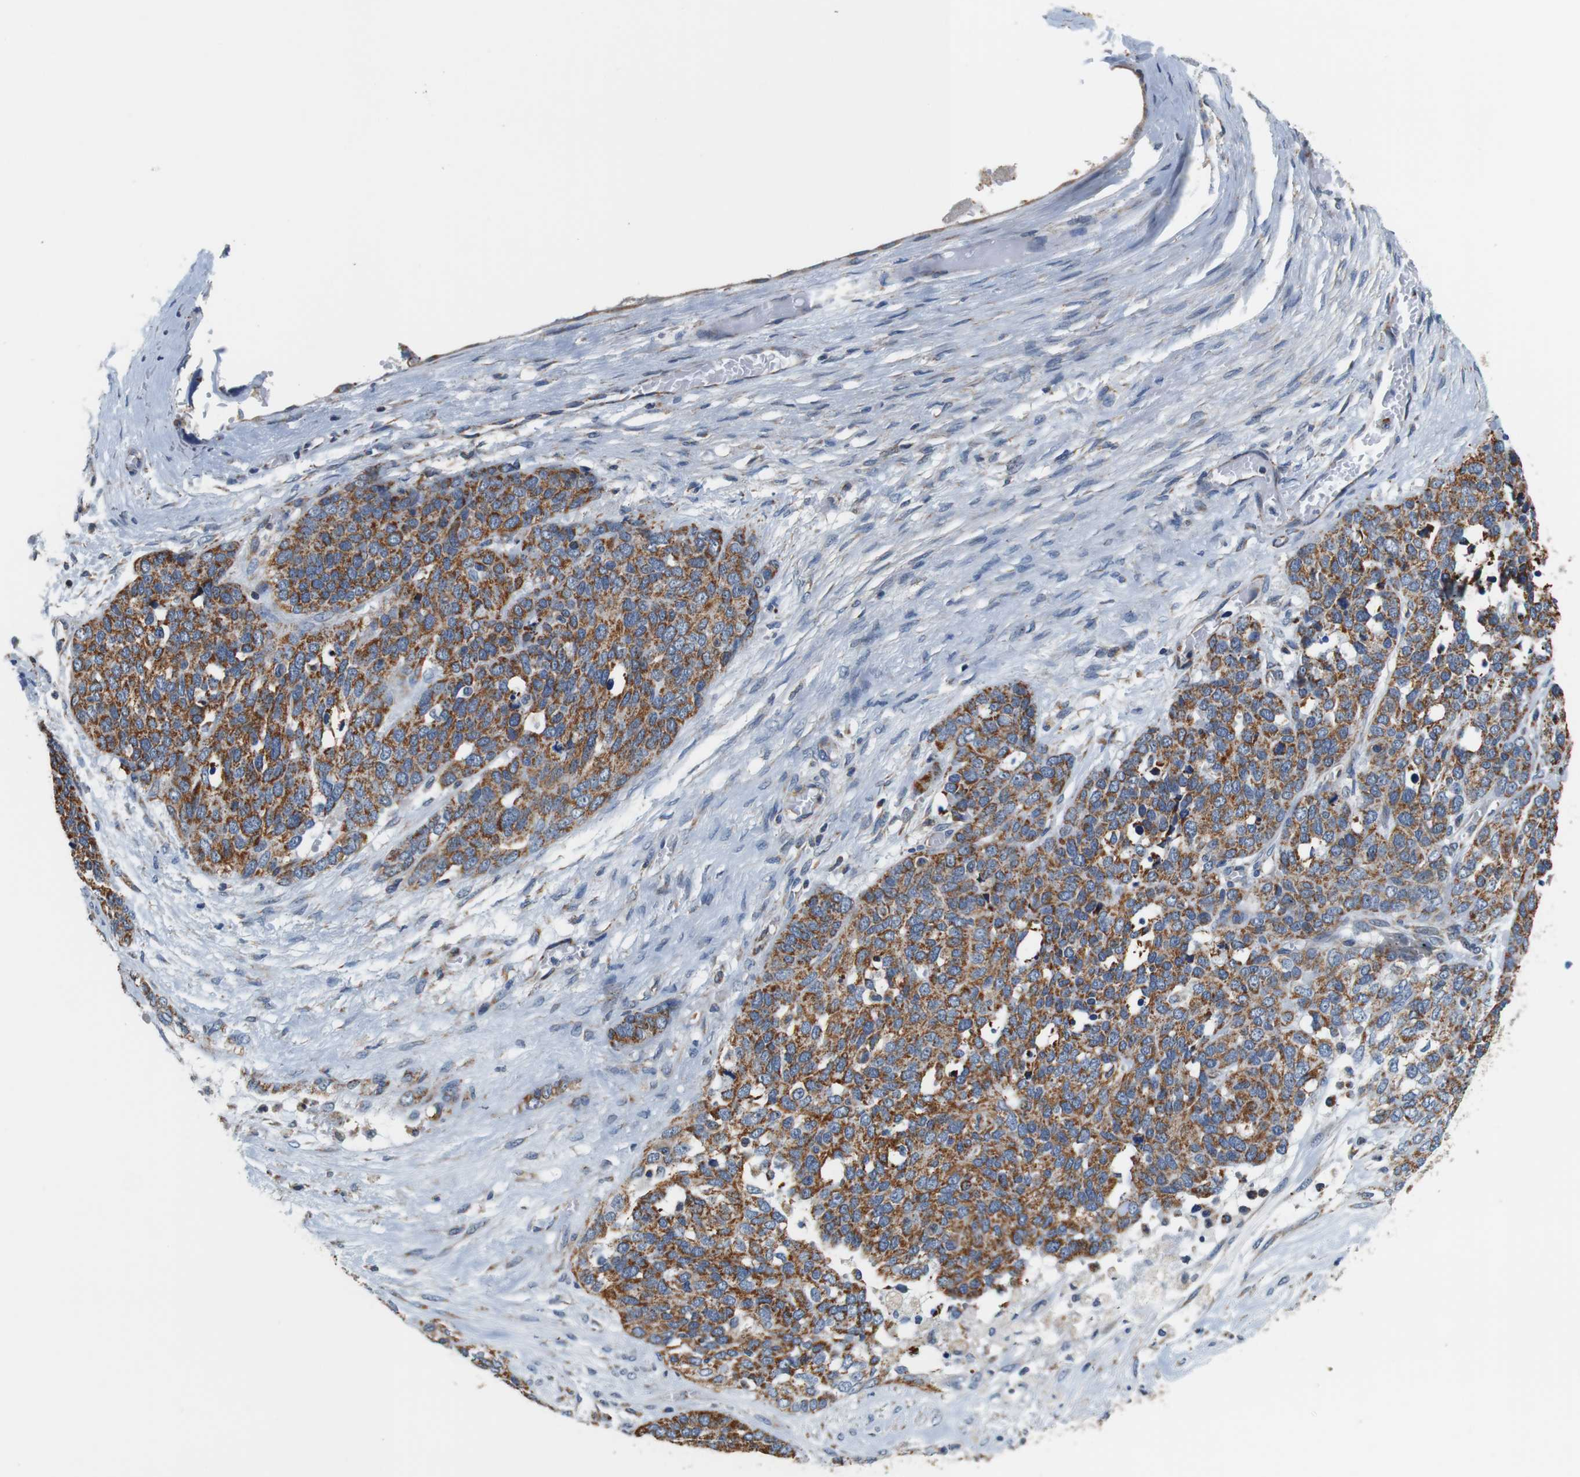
{"staining": {"intensity": "moderate", "quantity": ">75%", "location": "cytoplasmic/membranous"}, "tissue": "ovarian cancer", "cell_type": "Tumor cells", "image_type": "cancer", "snomed": [{"axis": "morphology", "description": "Cystadenocarcinoma, serous, NOS"}, {"axis": "topography", "description": "Ovary"}], "caption": "Protein expression analysis of human ovarian cancer (serous cystadenocarcinoma) reveals moderate cytoplasmic/membranous expression in approximately >75% of tumor cells.", "gene": "LRP4", "patient": {"sex": "female", "age": 44}}